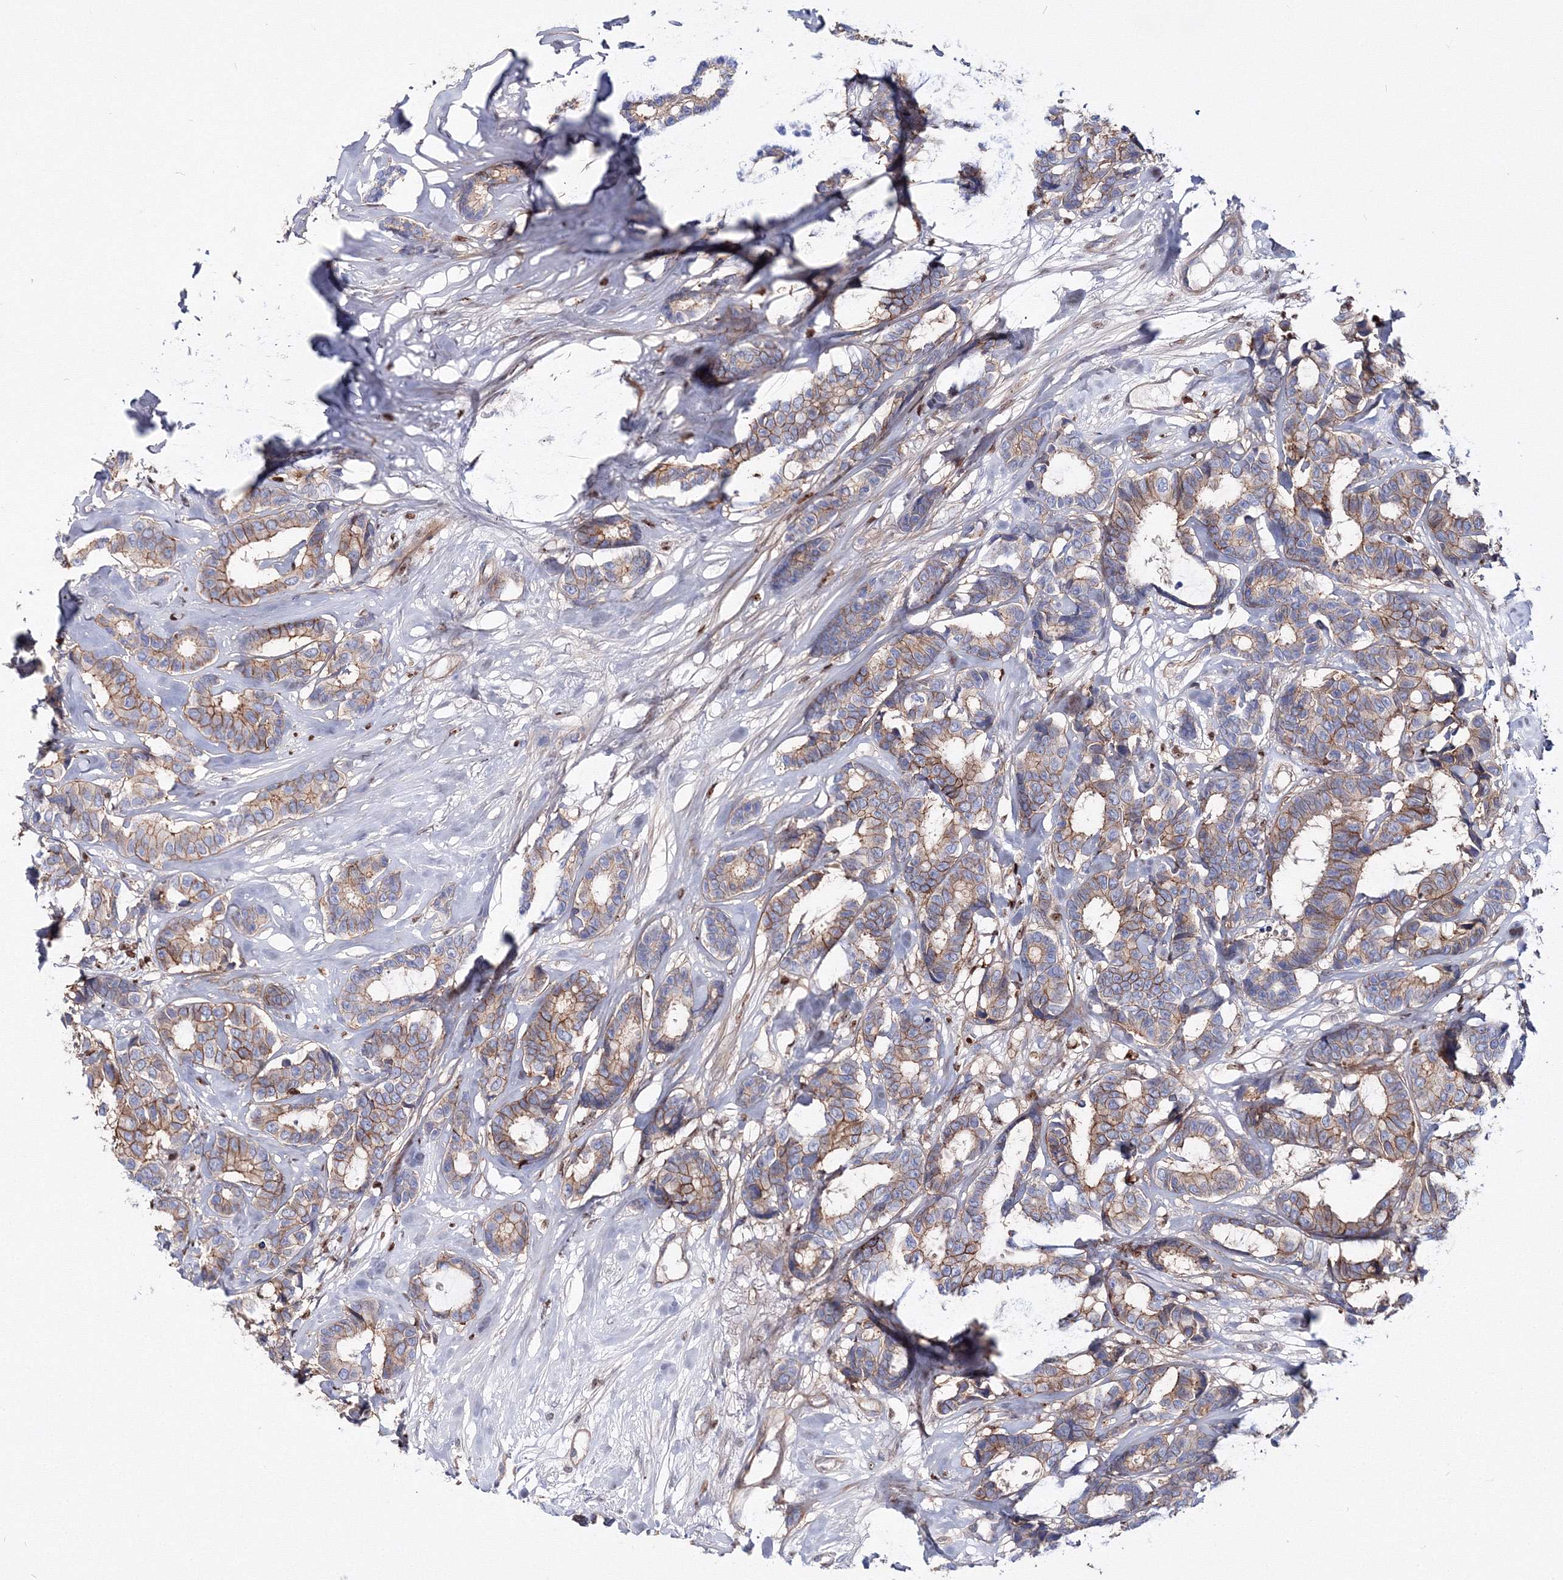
{"staining": {"intensity": "moderate", "quantity": ">75%", "location": "cytoplasmic/membranous"}, "tissue": "breast cancer", "cell_type": "Tumor cells", "image_type": "cancer", "snomed": [{"axis": "morphology", "description": "Duct carcinoma"}, {"axis": "topography", "description": "Breast"}], "caption": "Tumor cells demonstrate medium levels of moderate cytoplasmic/membranous expression in approximately >75% of cells in breast intraductal carcinoma.", "gene": "C11orf52", "patient": {"sex": "female", "age": 87}}